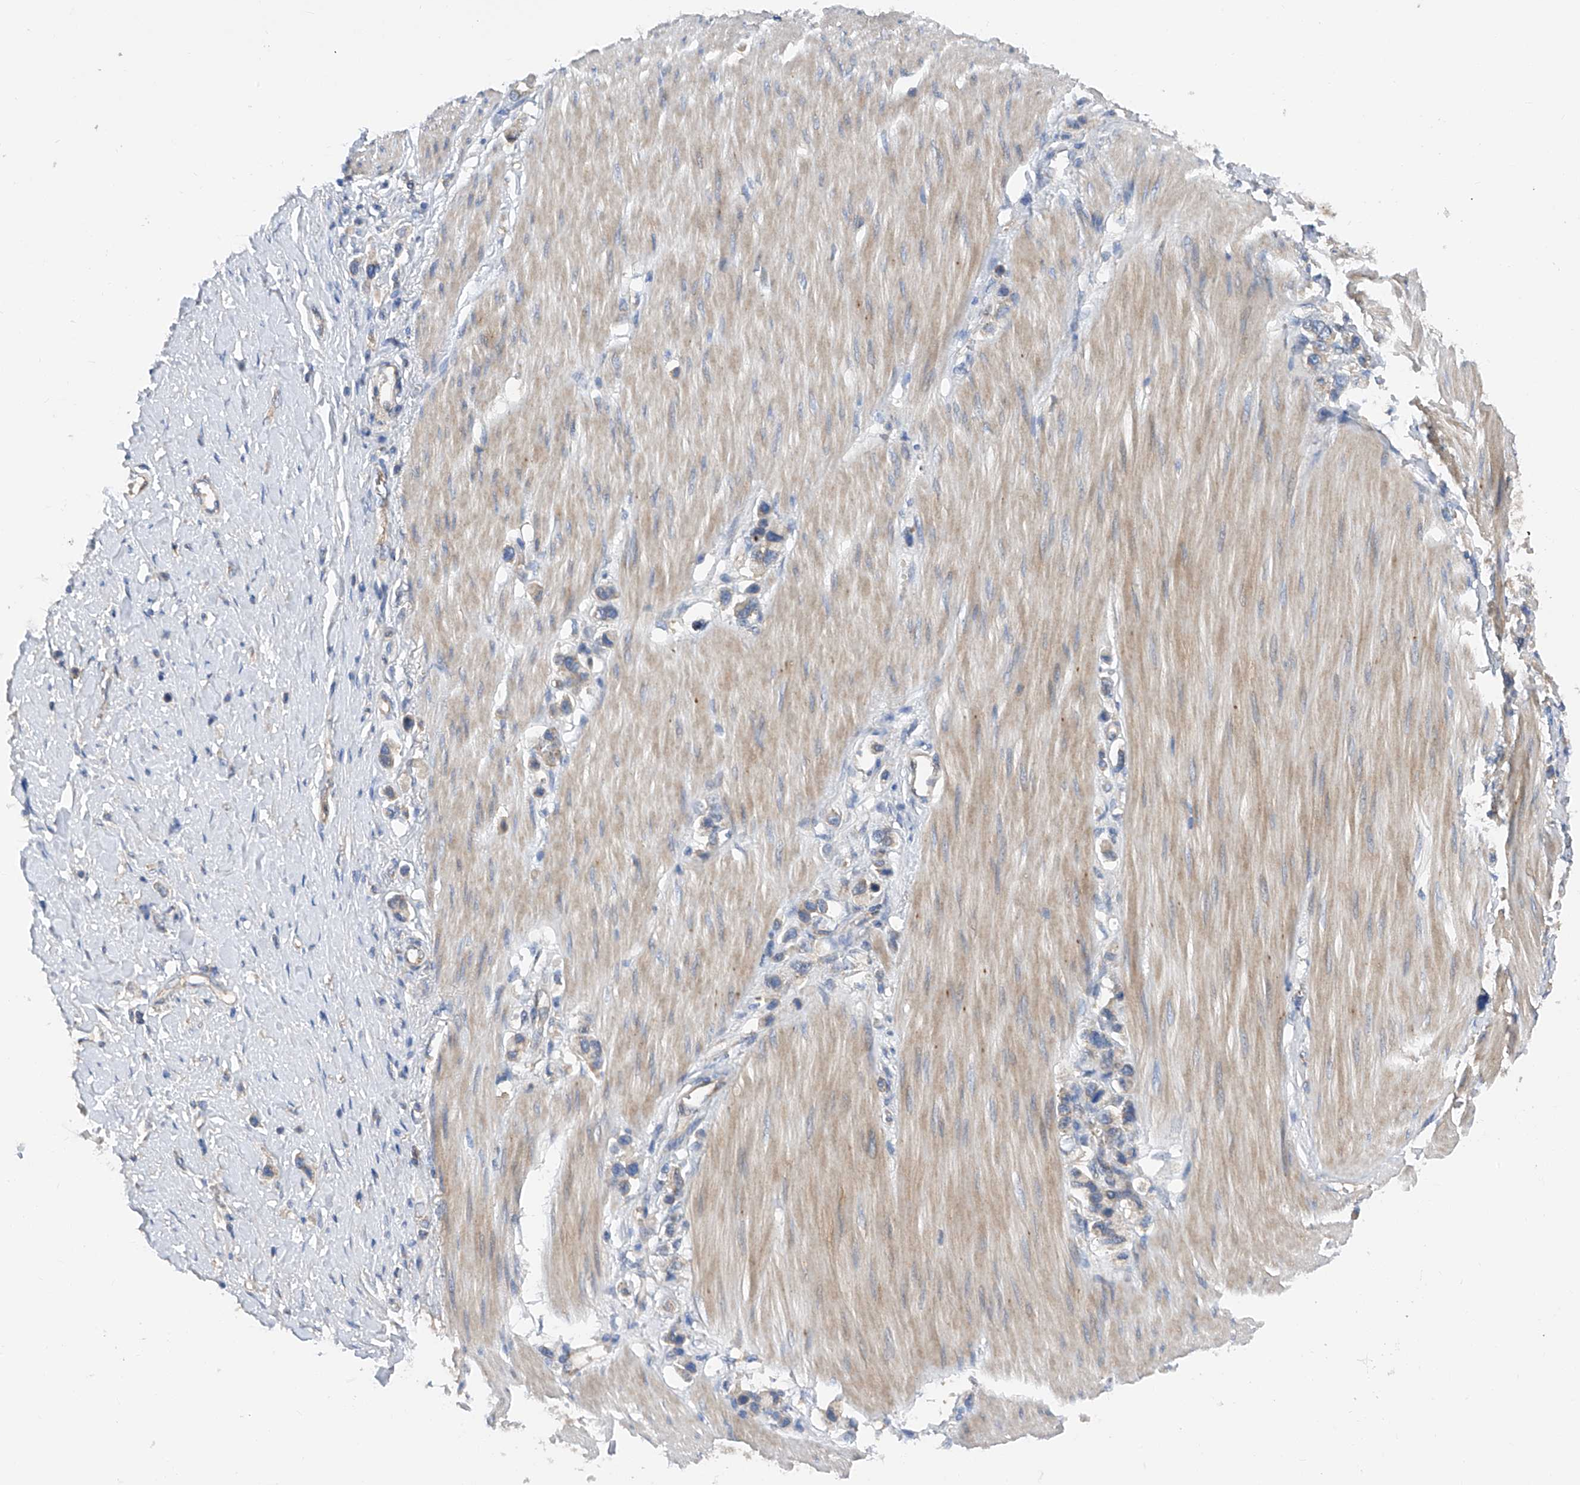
{"staining": {"intensity": "negative", "quantity": "none", "location": "none"}, "tissue": "stomach cancer", "cell_type": "Tumor cells", "image_type": "cancer", "snomed": [{"axis": "morphology", "description": "Adenocarcinoma, NOS"}, {"axis": "topography", "description": "Stomach"}], "caption": "Adenocarcinoma (stomach) was stained to show a protein in brown. There is no significant positivity in tumor cells.", "gene": "PTK2", "patient": {"sex": "female", "age": 65}}